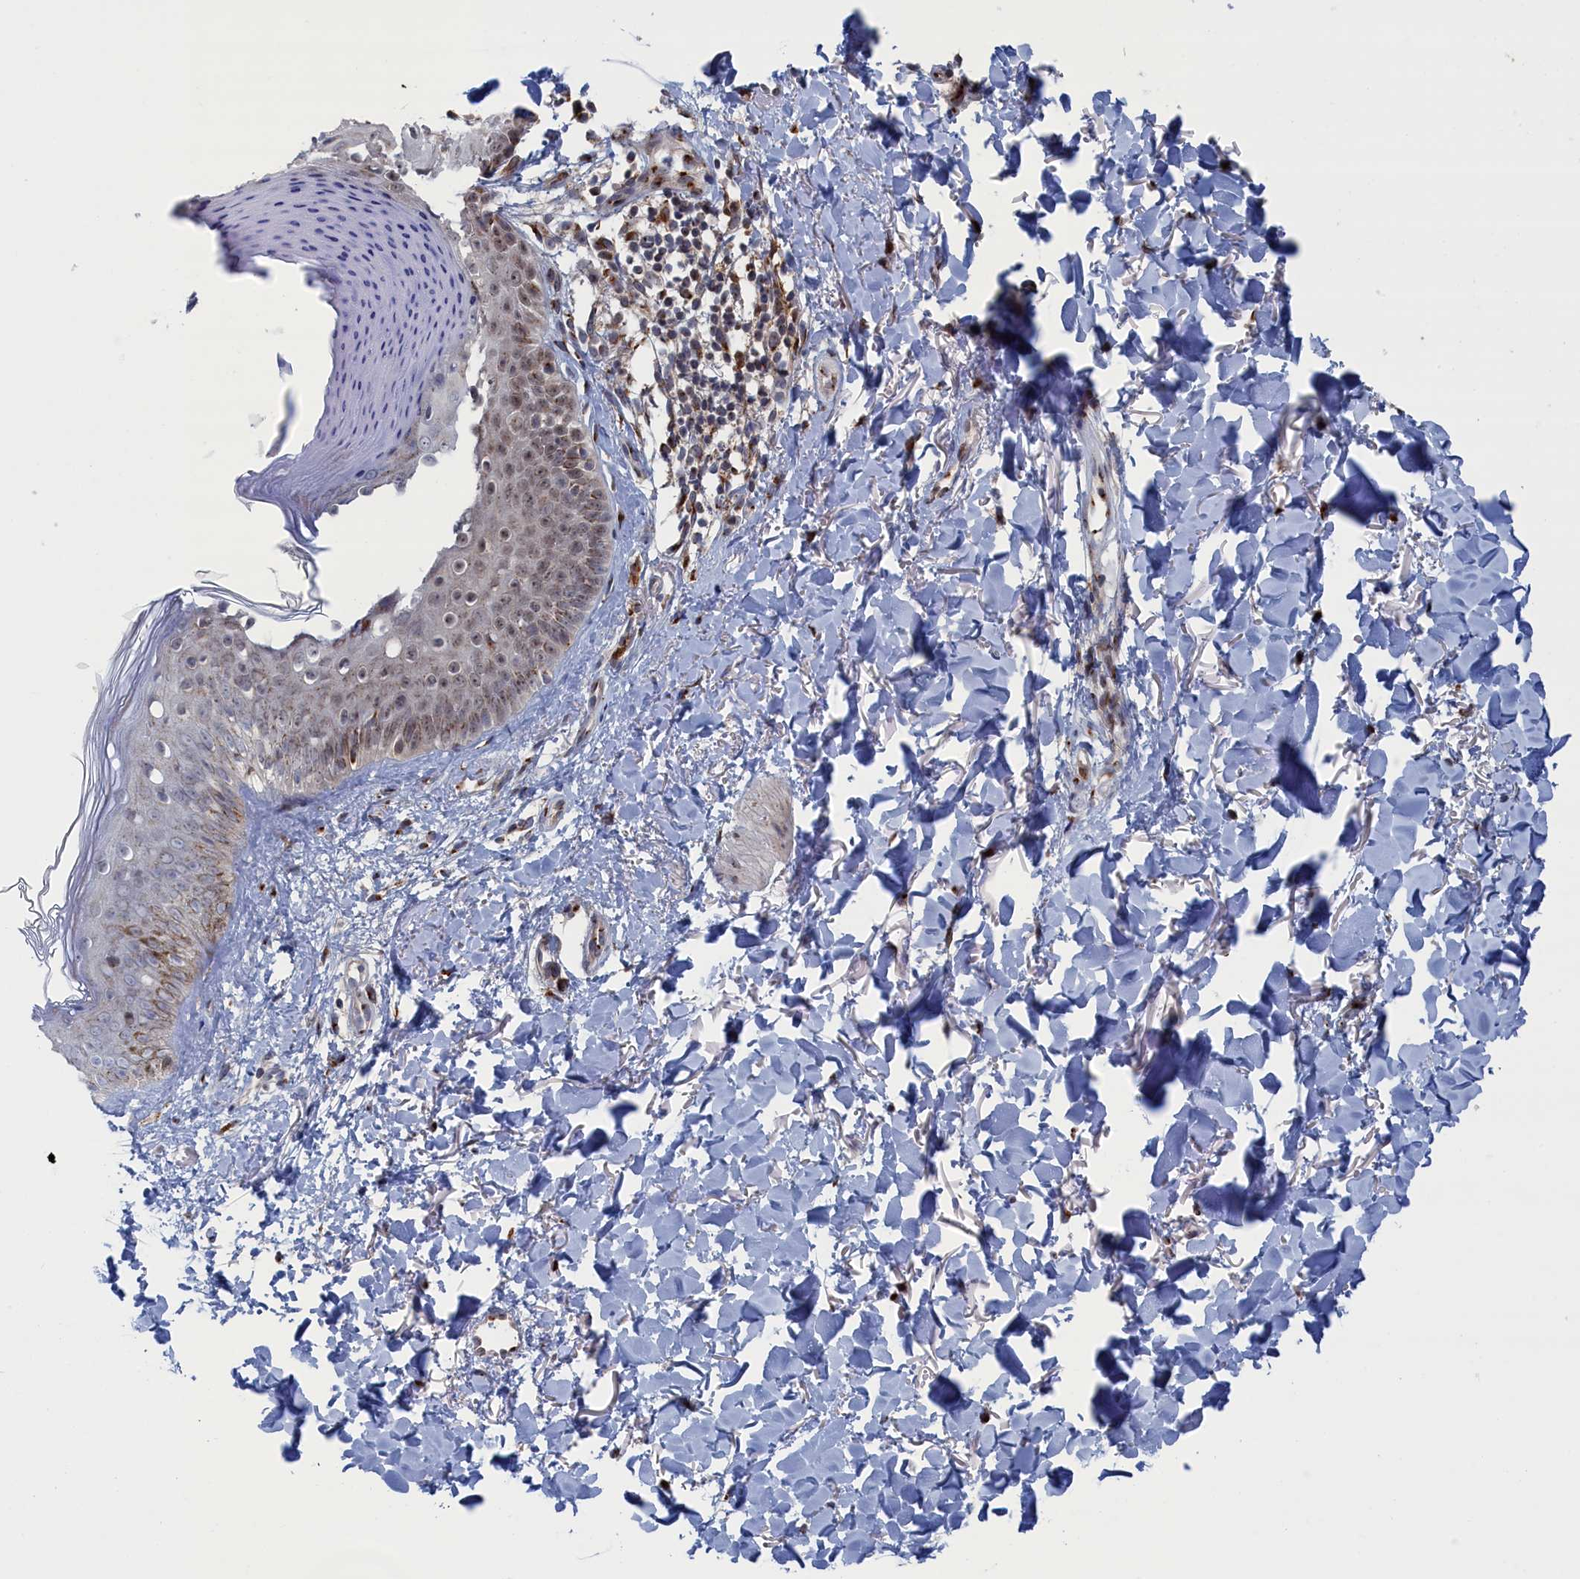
{"staining": {"intensity": "moderate", "quantity": "25%-75%", "location": "cytoplasmic/membranous"}, "tissue": "skin", "cell_type": "Fibroblasts", "image_type": "normal", "snomed": [{"axis": "morphology", "description": "Normal tissue, NOS"}, {"axis": "topography", "description": "Skin"}], "caption": "Skin stained with immunohistochemistry shows moderate cytoplasmic/membranous expression in approximately 25%-75% of fibroblasts. The staining was performed using DAB (3,3'-diaminobenzidine) to visualize the protein expression in brown, while the nuclei were stained in blue with hematoxylin (Magnification: 20x).", "gene": "IRX1", "patient": {"sex": "female", "age": 58}}